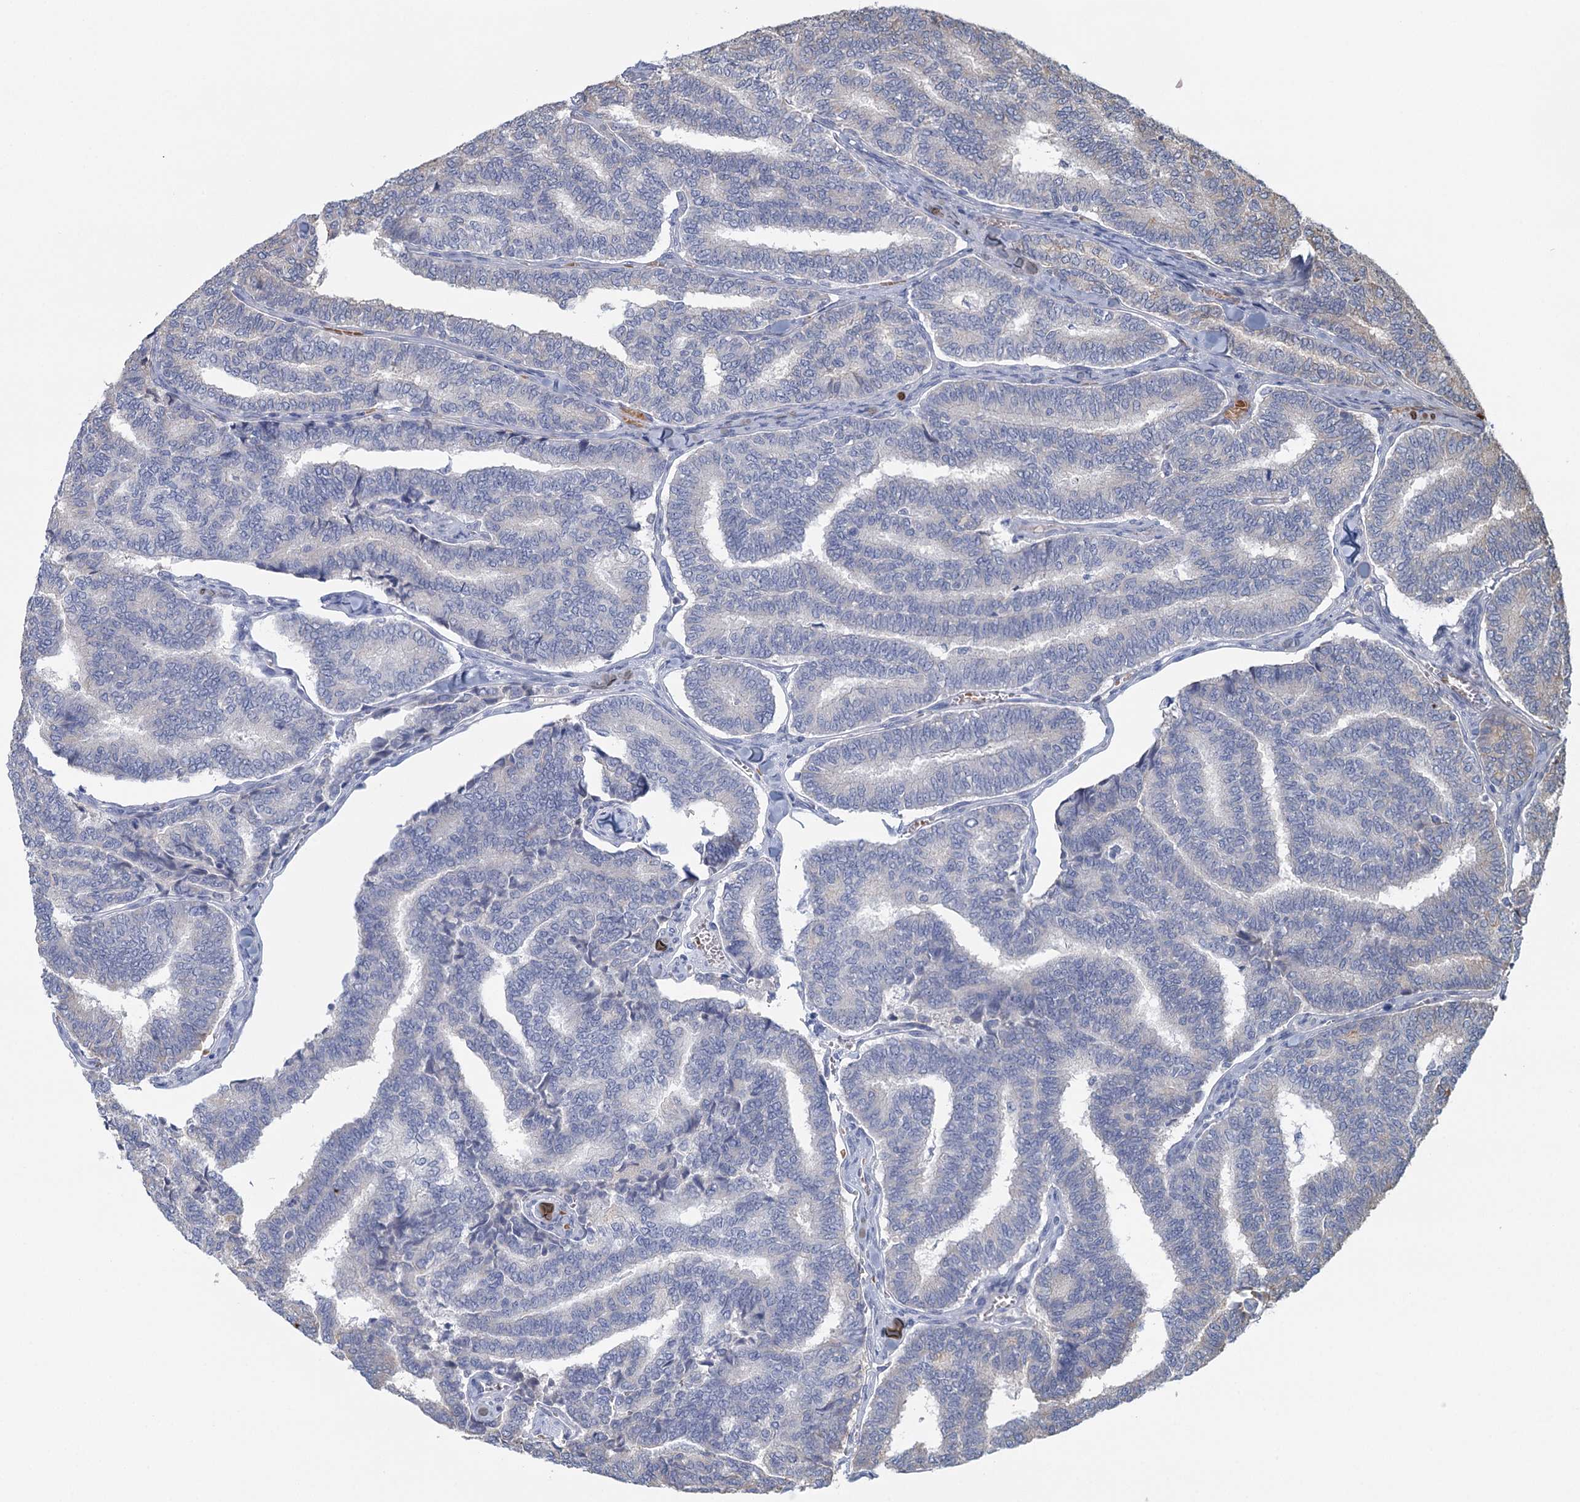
{"staining": {"intensity": "negative", "quantity": "none", "location": "none"}, "tissue": "thyroid cancer", "cell_type": "Tumor cells", "image_type": "cancer", "snomed": [{"axis": "morphology", "description": "Papillary adenocarcinoma, NOS"}, {"axis": "topography", "description": "Thyroid gland"}], "caption": "DAB immunohistochemical staining of human thyroid cancer (papillary adenocarcinoma) displays no significant expression in tumor cells.", "gene": "ANKRD16", "patient": {"sex": "female", "age": 35}}